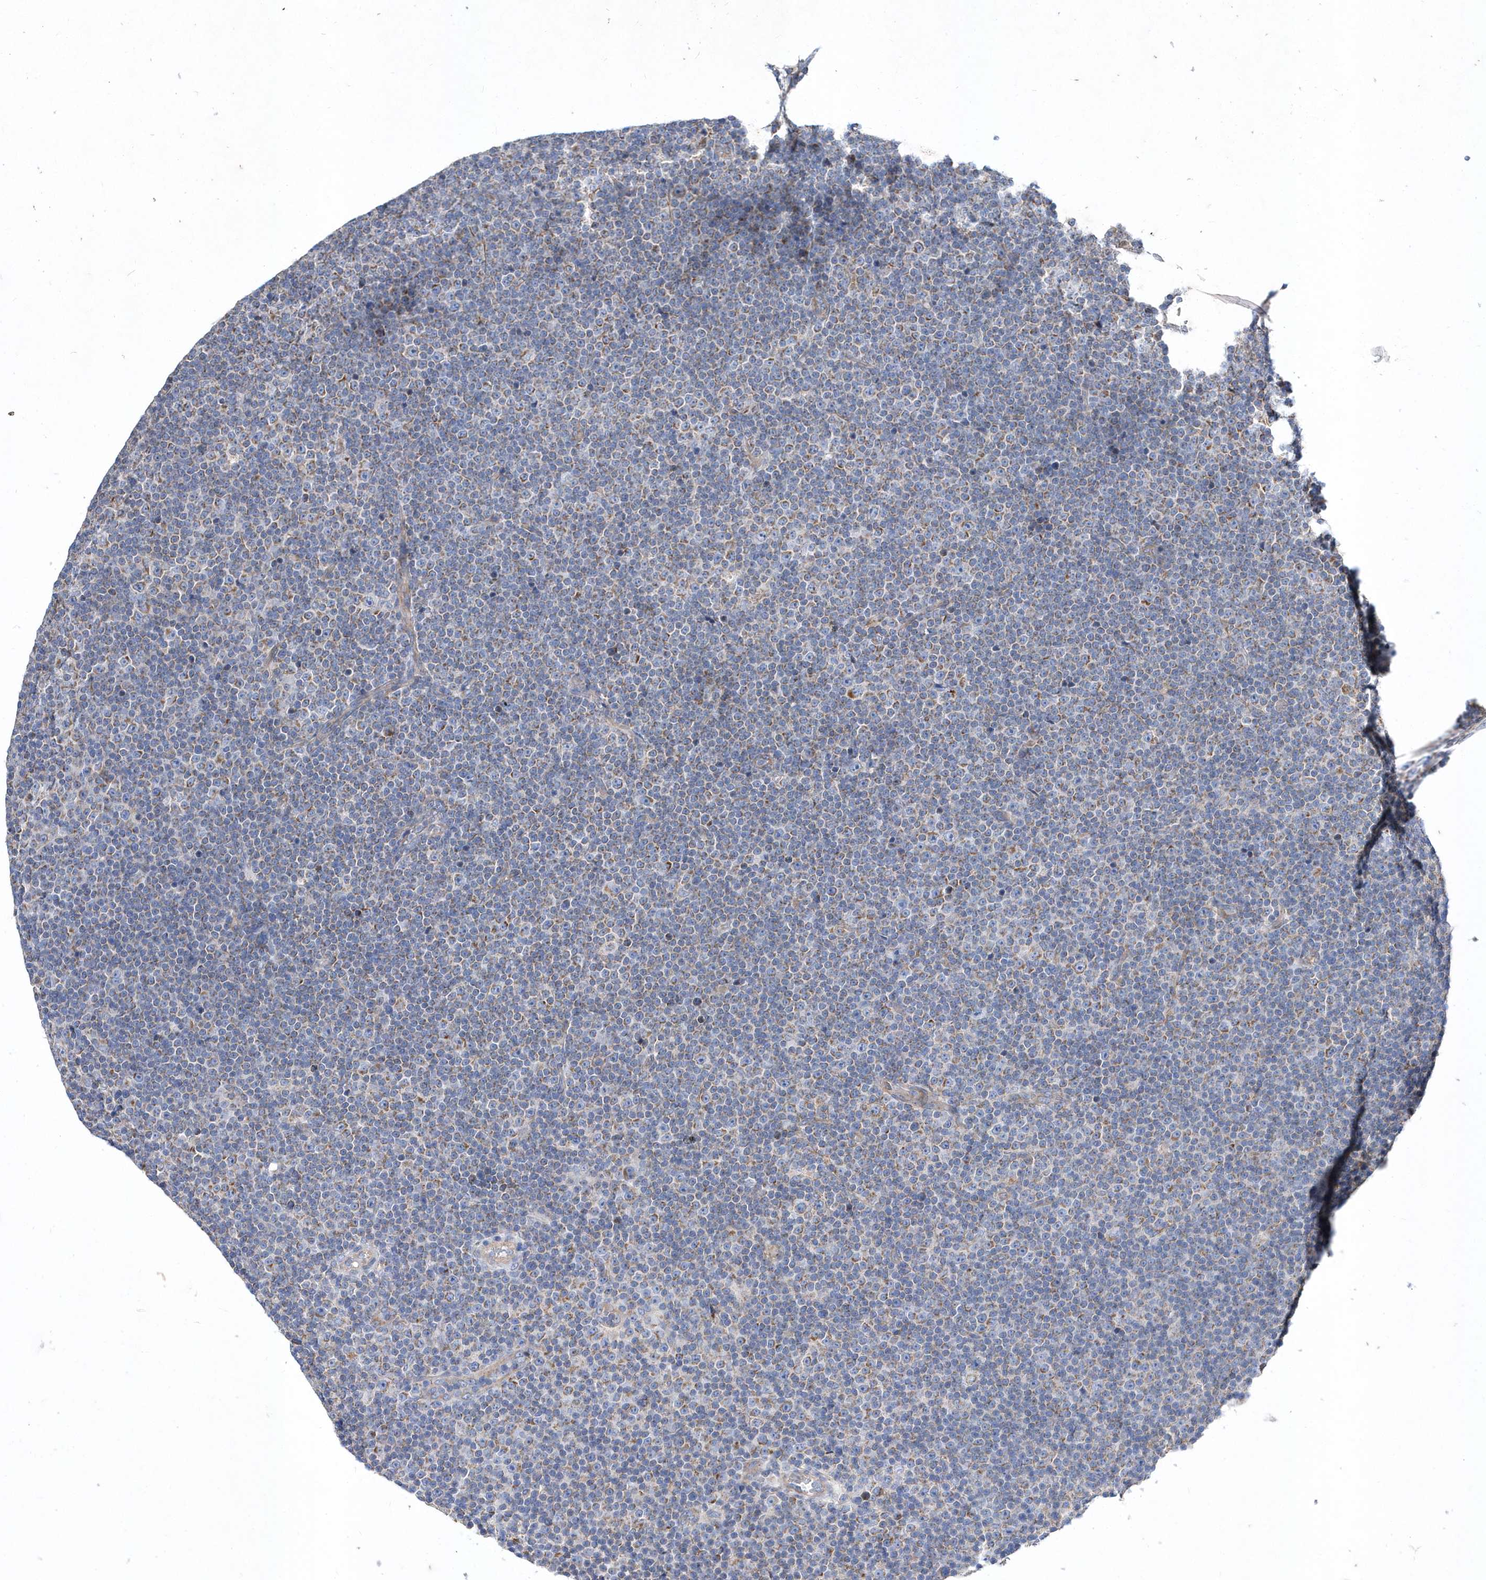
{"staining": {"intensity": "weak", "quantity": ">75%", "location": "cytoplasmic/membranous"}, "tissue": "lymphoma", "cell_type": "Tumor cells", "image_type": "cancer", "snomed": [{"axis": "morphology", "description": "Malignant lymphoma, non-Hodgkin's type, Low grade"}, {"axis": "topography", "description": "Lymph node"}], "caption": "Weak cytoplasmic/membranous staining is identified in about >75% of tumor cells in lymphoma. The staining is performed using DAB (3,3'-diaminobenzidine) brown chromogen to label protein expression. The nuclei are counter-stained blue using hematoxylin.", "gene": "METTL8", "patient": {"sex": "female", "age": 67}}